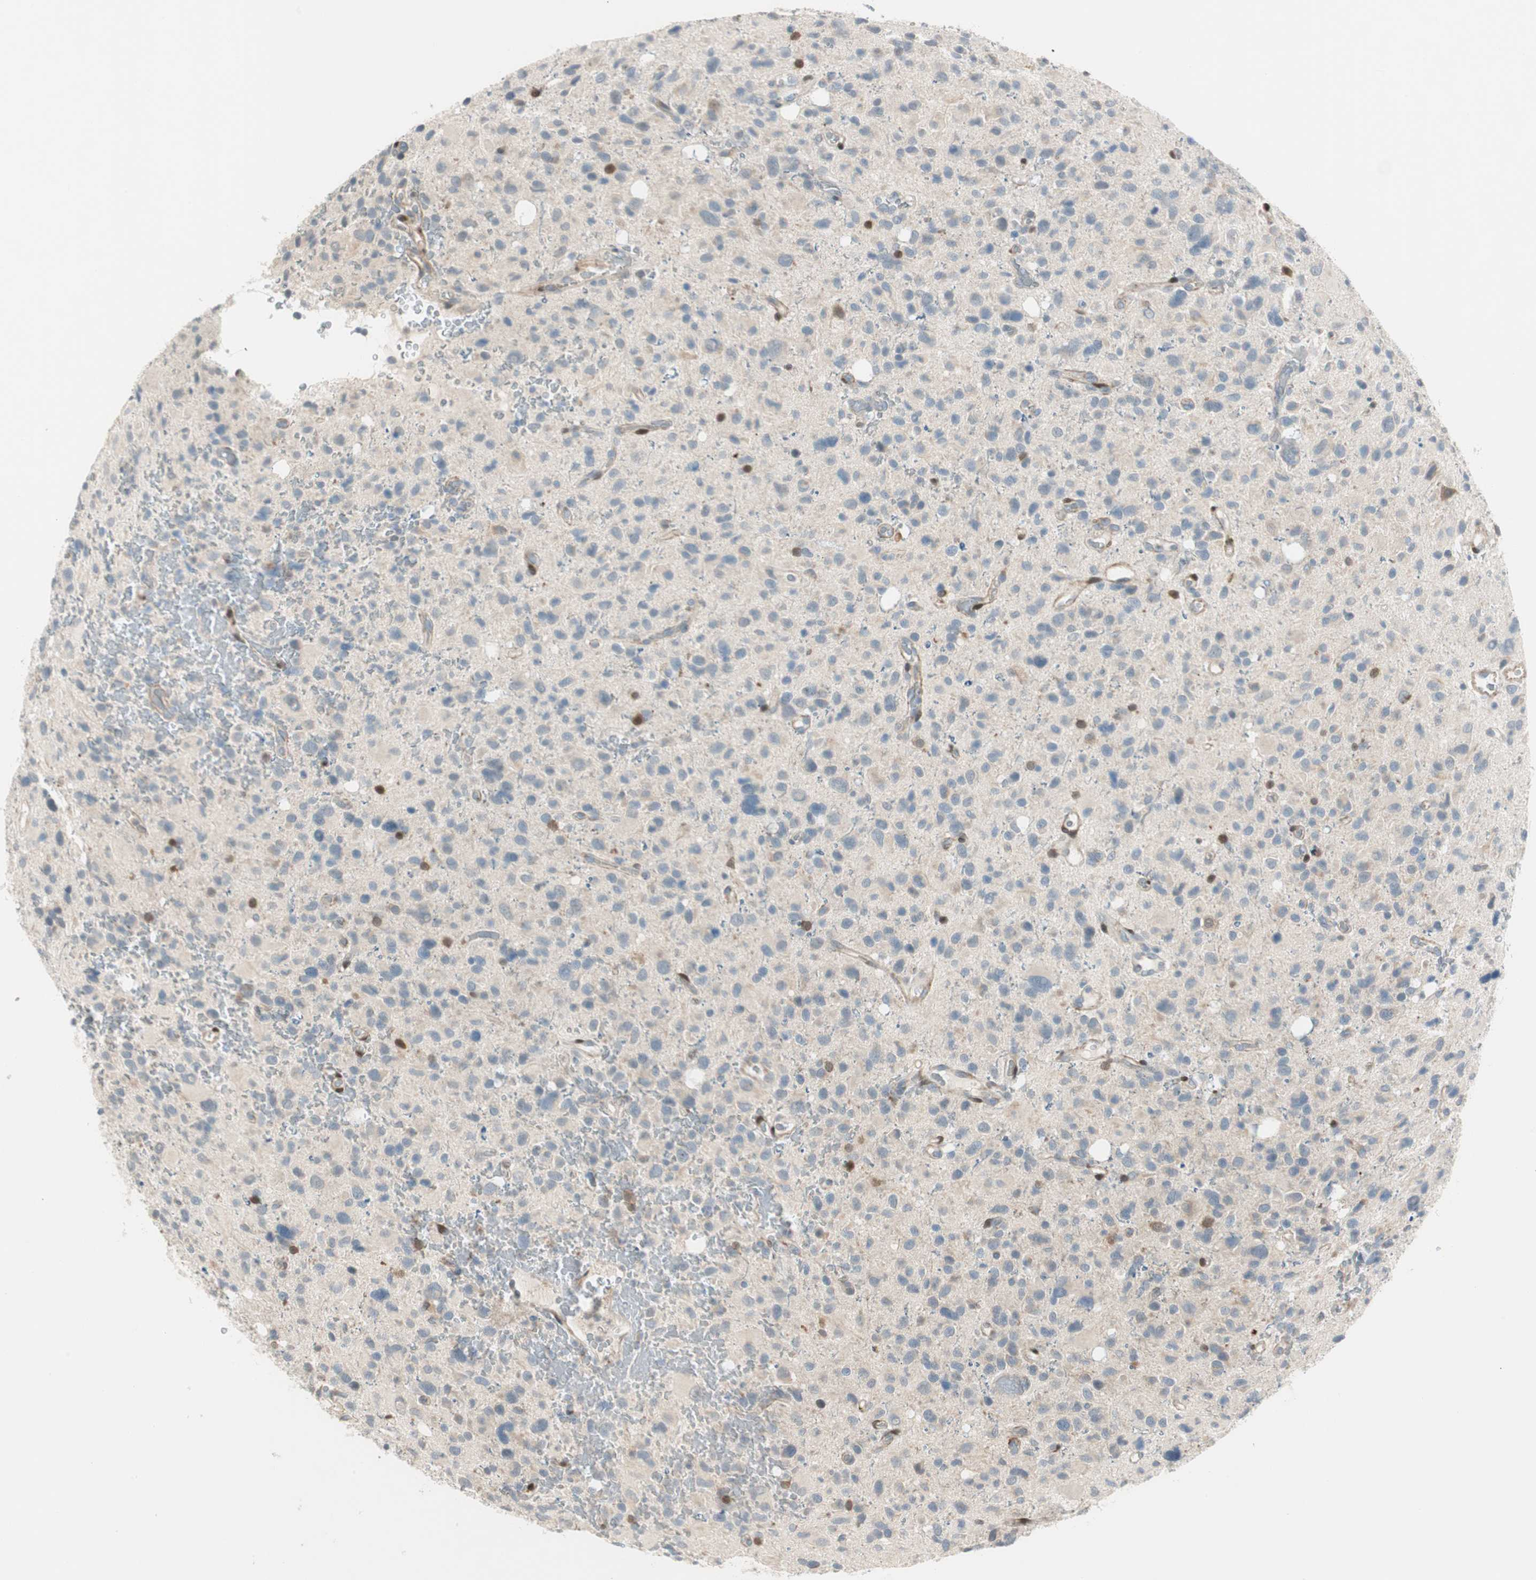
{"staining": {"intensity": "moderate", "quantity": "<25%", "location": "cytoplasmic/membranous,nuclear"}, "tissue": "glioma", "cell_type": "Tumor cells", "image_type": "cancer", "snomed": [{"axis": "morphology", "description": "Glioma, malignant, High grade"}, {"axis": "topography", "description": "Brain"}], "caption": "Immunohistochemical staining of human malignant high-grade glioma shows low levels of moderate cytoplasmic/membranous and nuclear staining in about <25% of tumor cells. (Stains: DAB (3,3'-diaminobenzidine) in brown, nuclei in blue, Microscopy: brightfield microscopy at high magnification).", "gene": "CGRRF1", "patient": {"sex": "male", "age": 48}}